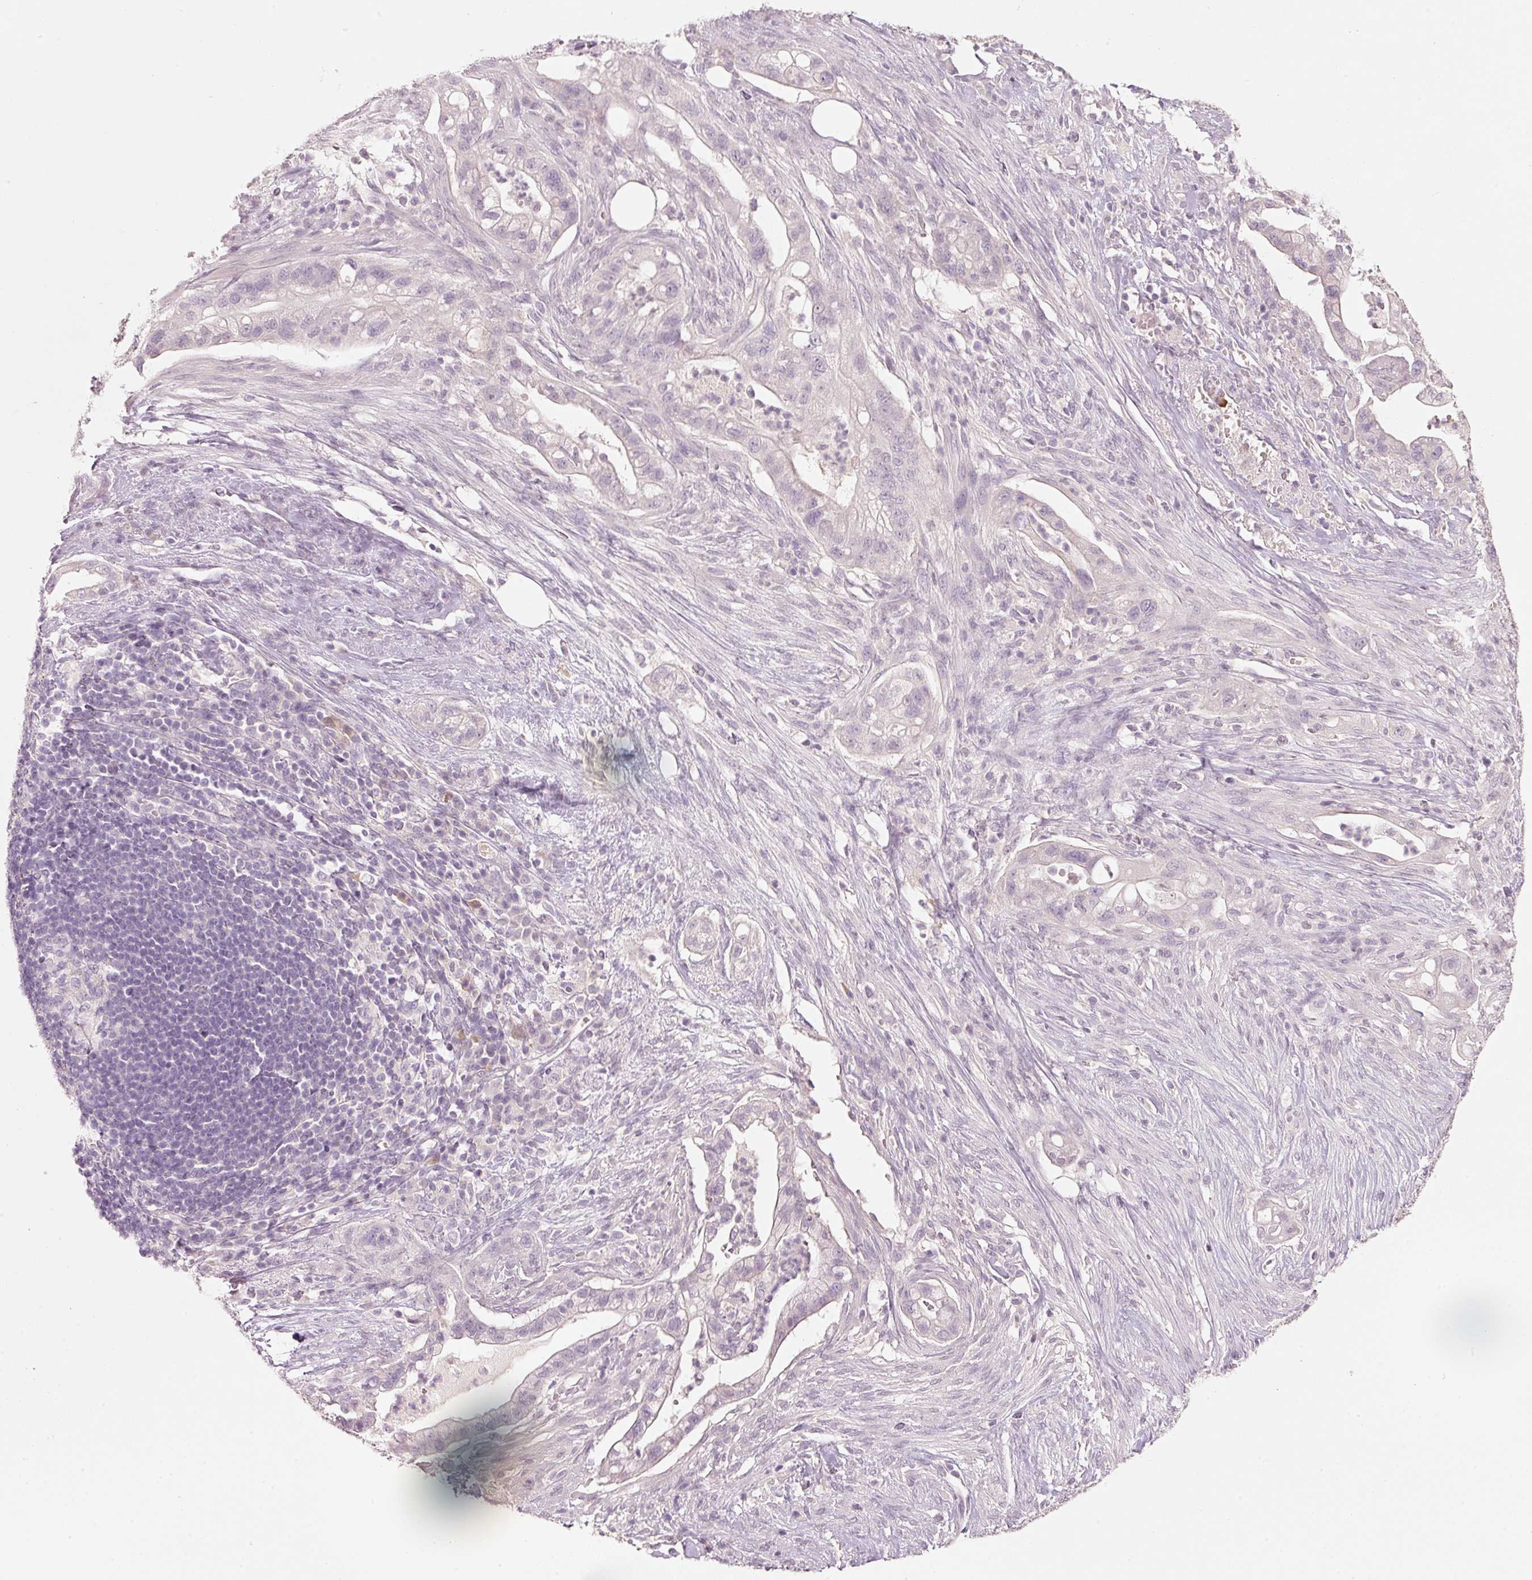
{"staining": {"intensity": "negative", "quantity": "none", "location": "none"}, "tissue": "pancreatic cancer", "cell_type": "Tumor cells", "image_type": "cancer", "snomed": [{"axis": "morphology", "description": "Adenocarcinoma, NOS"}, {"axis": "topography", "description": "Pancreas"}], "caption": "IHC micrograph of neoplastic tissue: human pancreatic cancer (adenocarcinoma) stained with DAB (3,3'-diaminobenzidine) demonstrates no significant protein expression in tumor cells. Brightfield microscopy of immunohistochemistry (IHC) stained with DAB (3,3'-diaminobenzidine) (brown) and hematoxylin (blue), captured at high magnification.", "gene": "STEAP1", "patient": {"sex": "male", "age": 44}}